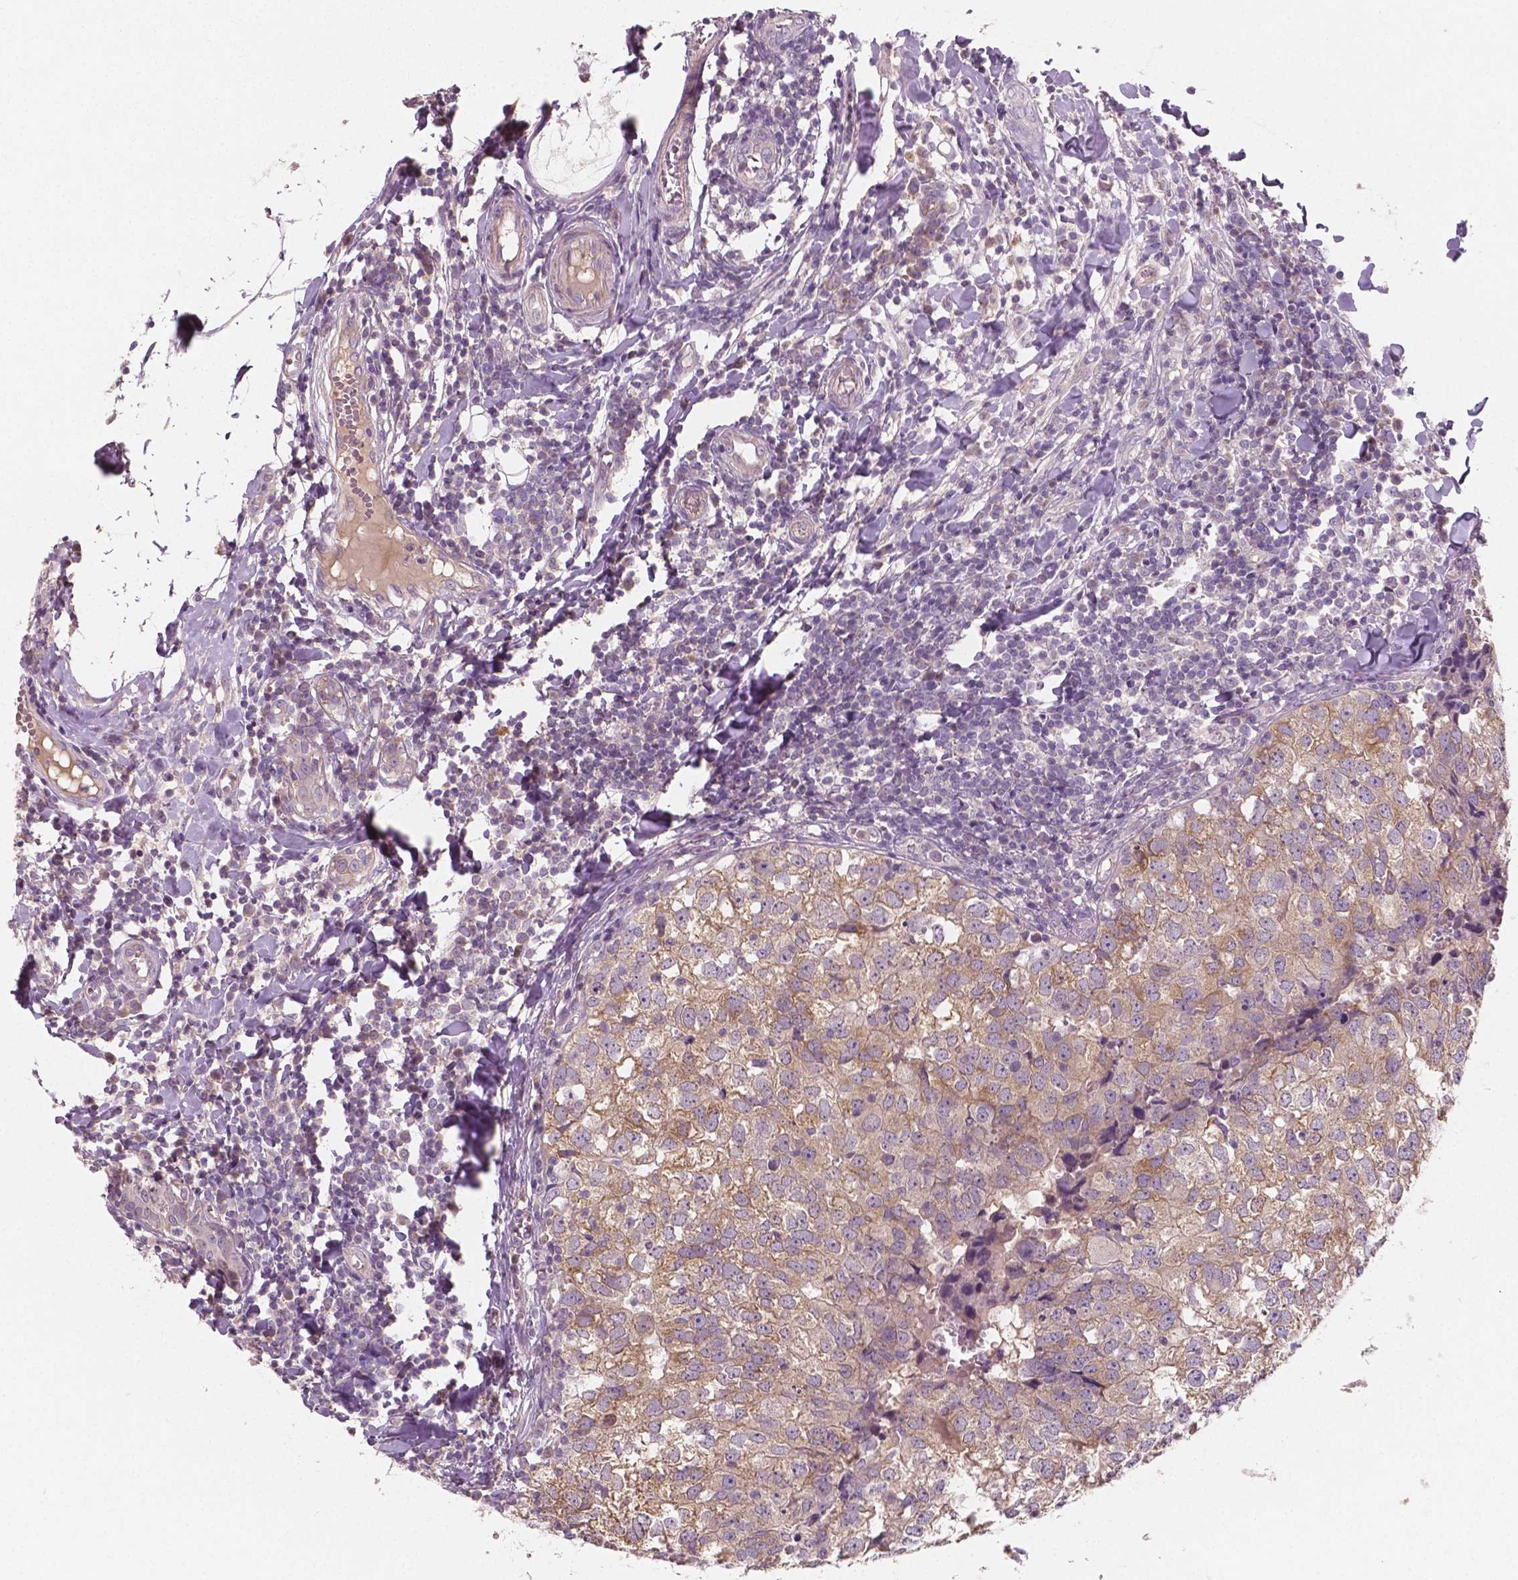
{"staining": {"intensity": "weak", "quantity": ">75%", "location": "cytoplasmic/membranous"}, "tissue": "breast cancer", "cell_type": "Tumor cells", "image_type": "cancer", "snomed": [{"axis": "morphology", "description": "Duct carcinoma"}, {"axis": "topography", "description": "Breast"}], "caption": "Intraductal carcinoma (breast) stained with a brown dye shows weak cytoplasmic/membranous positive staining in about >75% of tumor cells.", "gene": "LSM14B", "patient": {"sex": "female", "age": 30}}